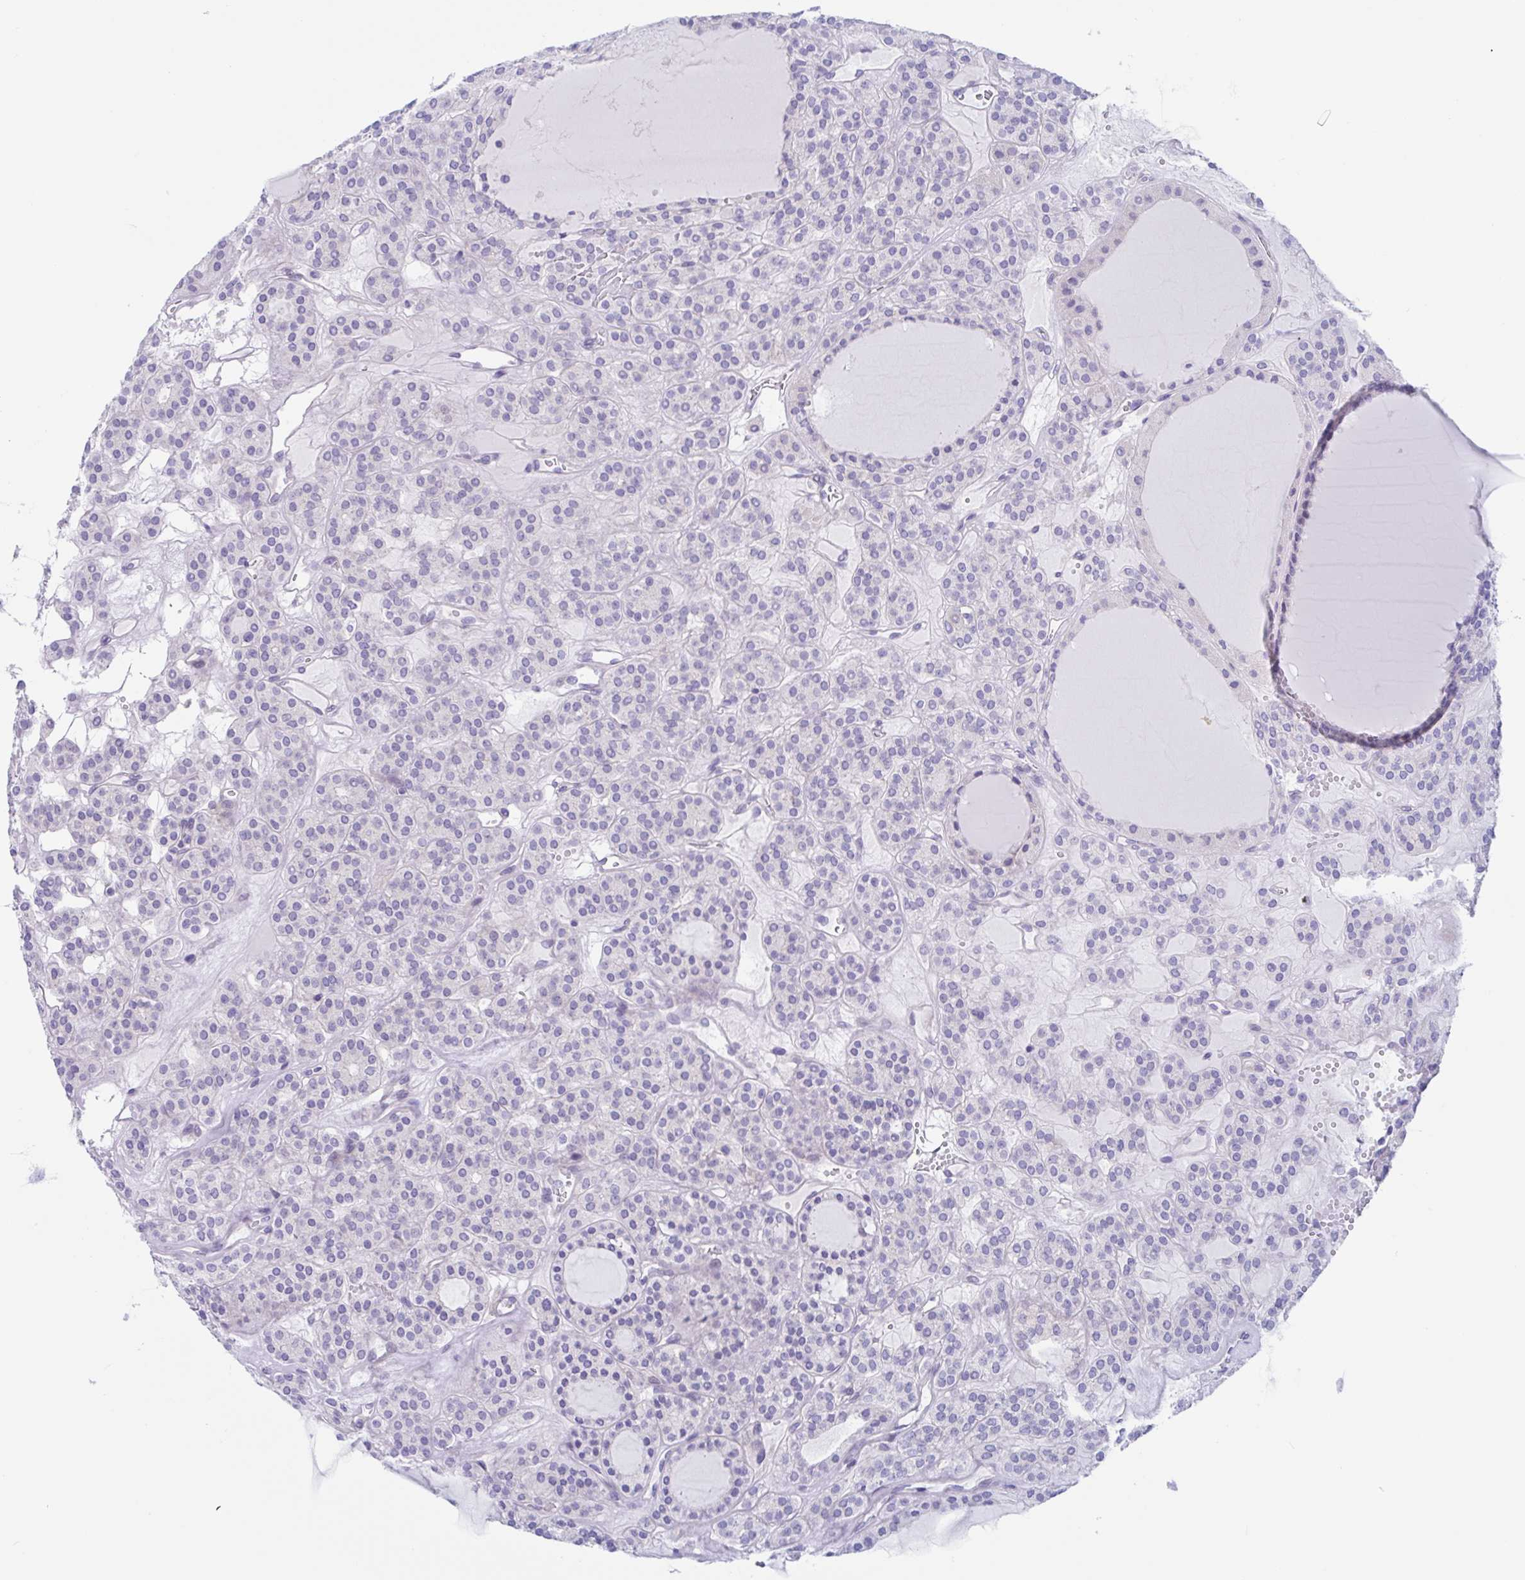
{"staining": {"intensity": "negative", "quantity": "none", "location": "none"}, "tissue": "thyroid cancer", "cell_type": "Tumor cells", "image_type": "cancer", "snomed": [{"axis": "morphology", "description": "Follicular adenoma carcinoma, NOS"}, {"axis": "topography", "description": "Thyroid gland"}], "caption": "Protein analysis of thyroid cancer demonstrates no significant expression in tumor cells. (Brightfield microscopy of DAB (3,3'-diaminobenzidine) immunohistochemistry (IHC) at high magnification).", "gene": "OR6N2", "patient": {"sex": "female", "age": 63}}